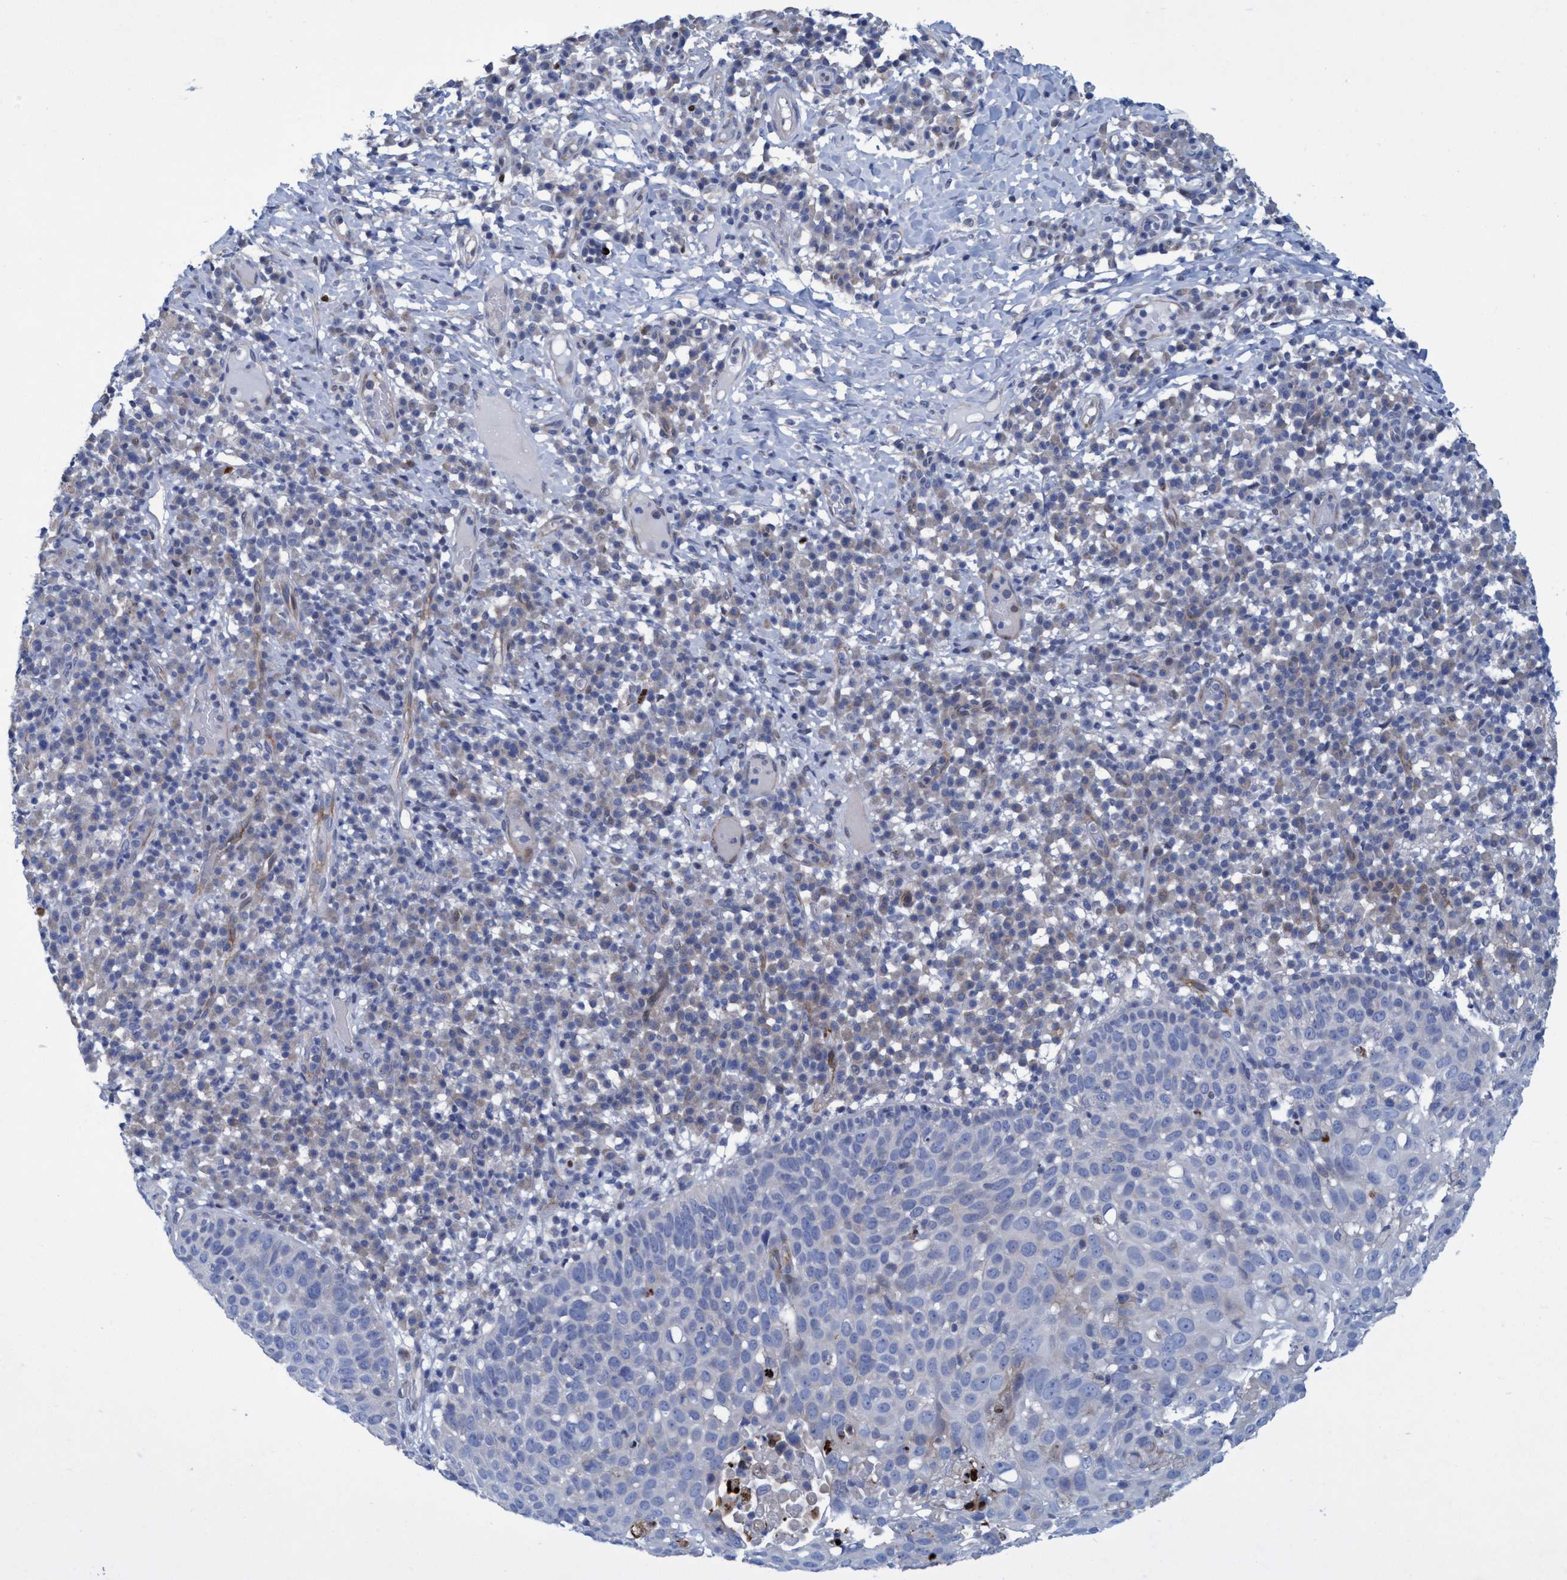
{"staining": {"intensity": "negative", "quantity": "none", "location": "none"}, "tissue": "skin cancer", "cell_type": "Tumor cells", "image_type": "cancer", "snomed": [{"axis": "morphology", "description": "Squamous cell carcinoma in situ, NOS"}, {"axis": "morphology", "description": "Squamous cell carcinoma, NOS"}, {"axis": "topography", "description": "Skin"}], "caption": "Protein analysis of skin cancer exhibits no significant expression in tumor cells.", "gene": "R3HCC1", "patient": {"sex": "male", "age": 93}}